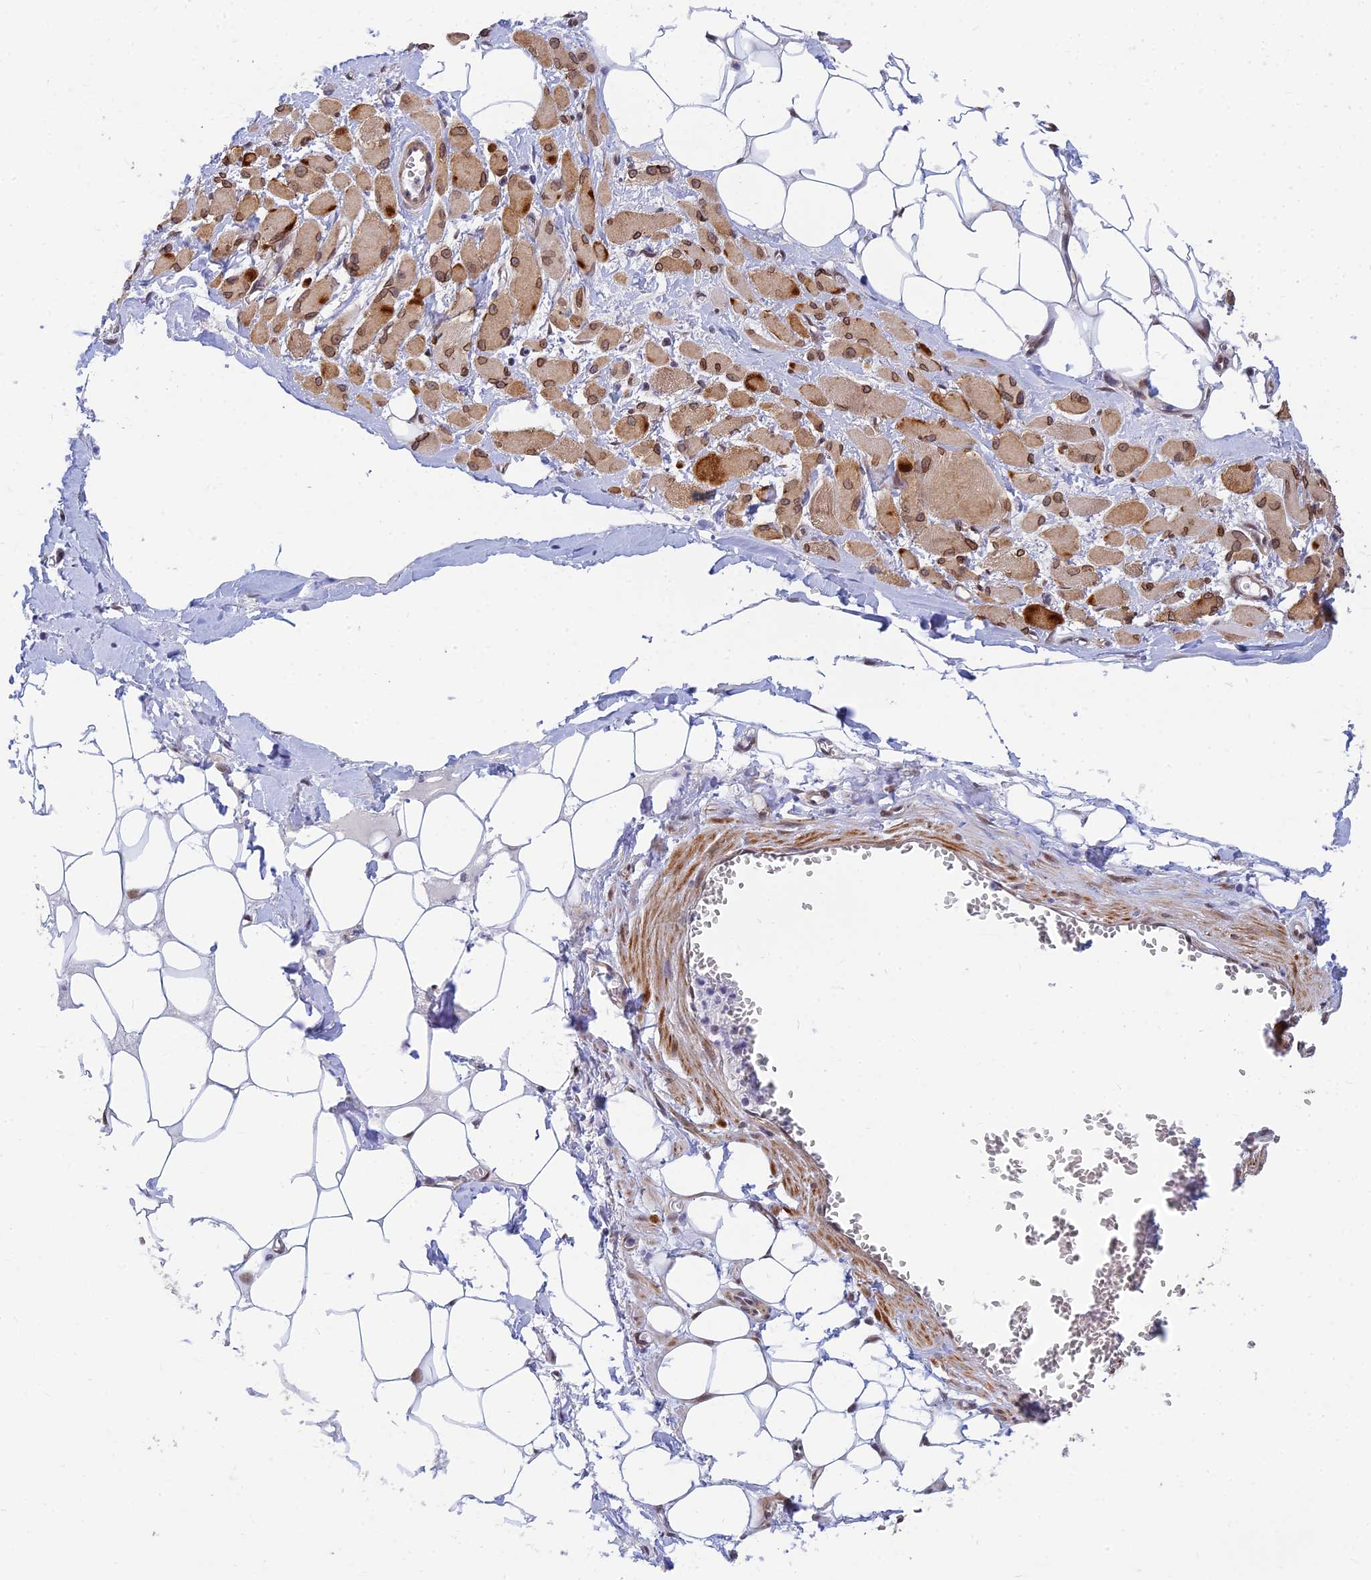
{"staining": {"intensity": "moderate", "quantity": ">75%", "location": "cytoplasmic/membranous,nuclear"}, "tissue": "skeletal muscle", "cell_type": "Myocytes", "image_type": "normal", "snomed": [{"axis": "morphology", "description": "Normal tissue, NOS"}, {"axis": "morphology", "description": "Basal cell carcinoma"}, {"axis": "topography", "description": "Skeletal muscle"}], "caption": "Skeletal muscle stained with DAB (3,3'-diaminobenzidine) IHC exhibits medium levels of moderate cytoplasmic/membranous,nuclear staining in approximately >75% of myocytes.", "gene": "CLK4", "patient": {"sex": "female", "age": 64}}